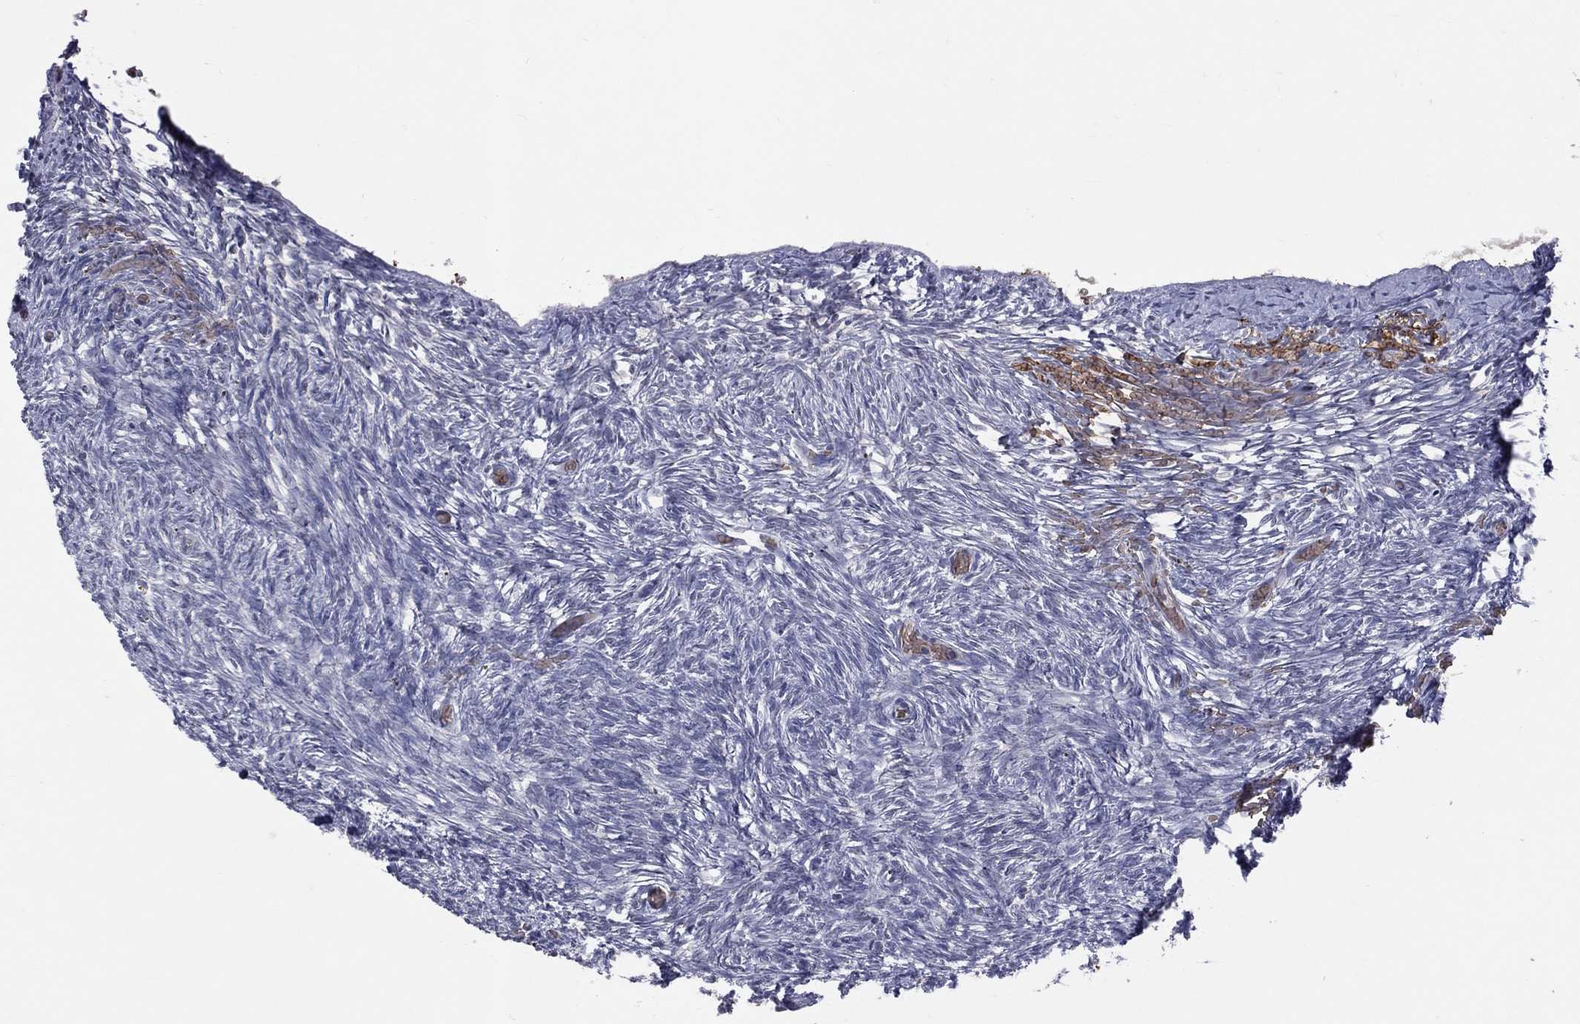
{"staining": {"intensity": "negative", "quantity": "none", "location": "none"}, "tissue": "ovary", "cell_type": "Ovarian stroma cells", "image_type": "normal", "snomed": [{"axis": "morphology", "description": "Normal tissue, NOS"}, {"axis": "topography", "description": "Ovary"}], "caption": "This is an immunohistochemistry (IHC) micrograph of normal human ovary. There is no positivity in ovarian stroma cells.", "gene": "DSG4", "patient": {"sex": "female", "age": 39}}